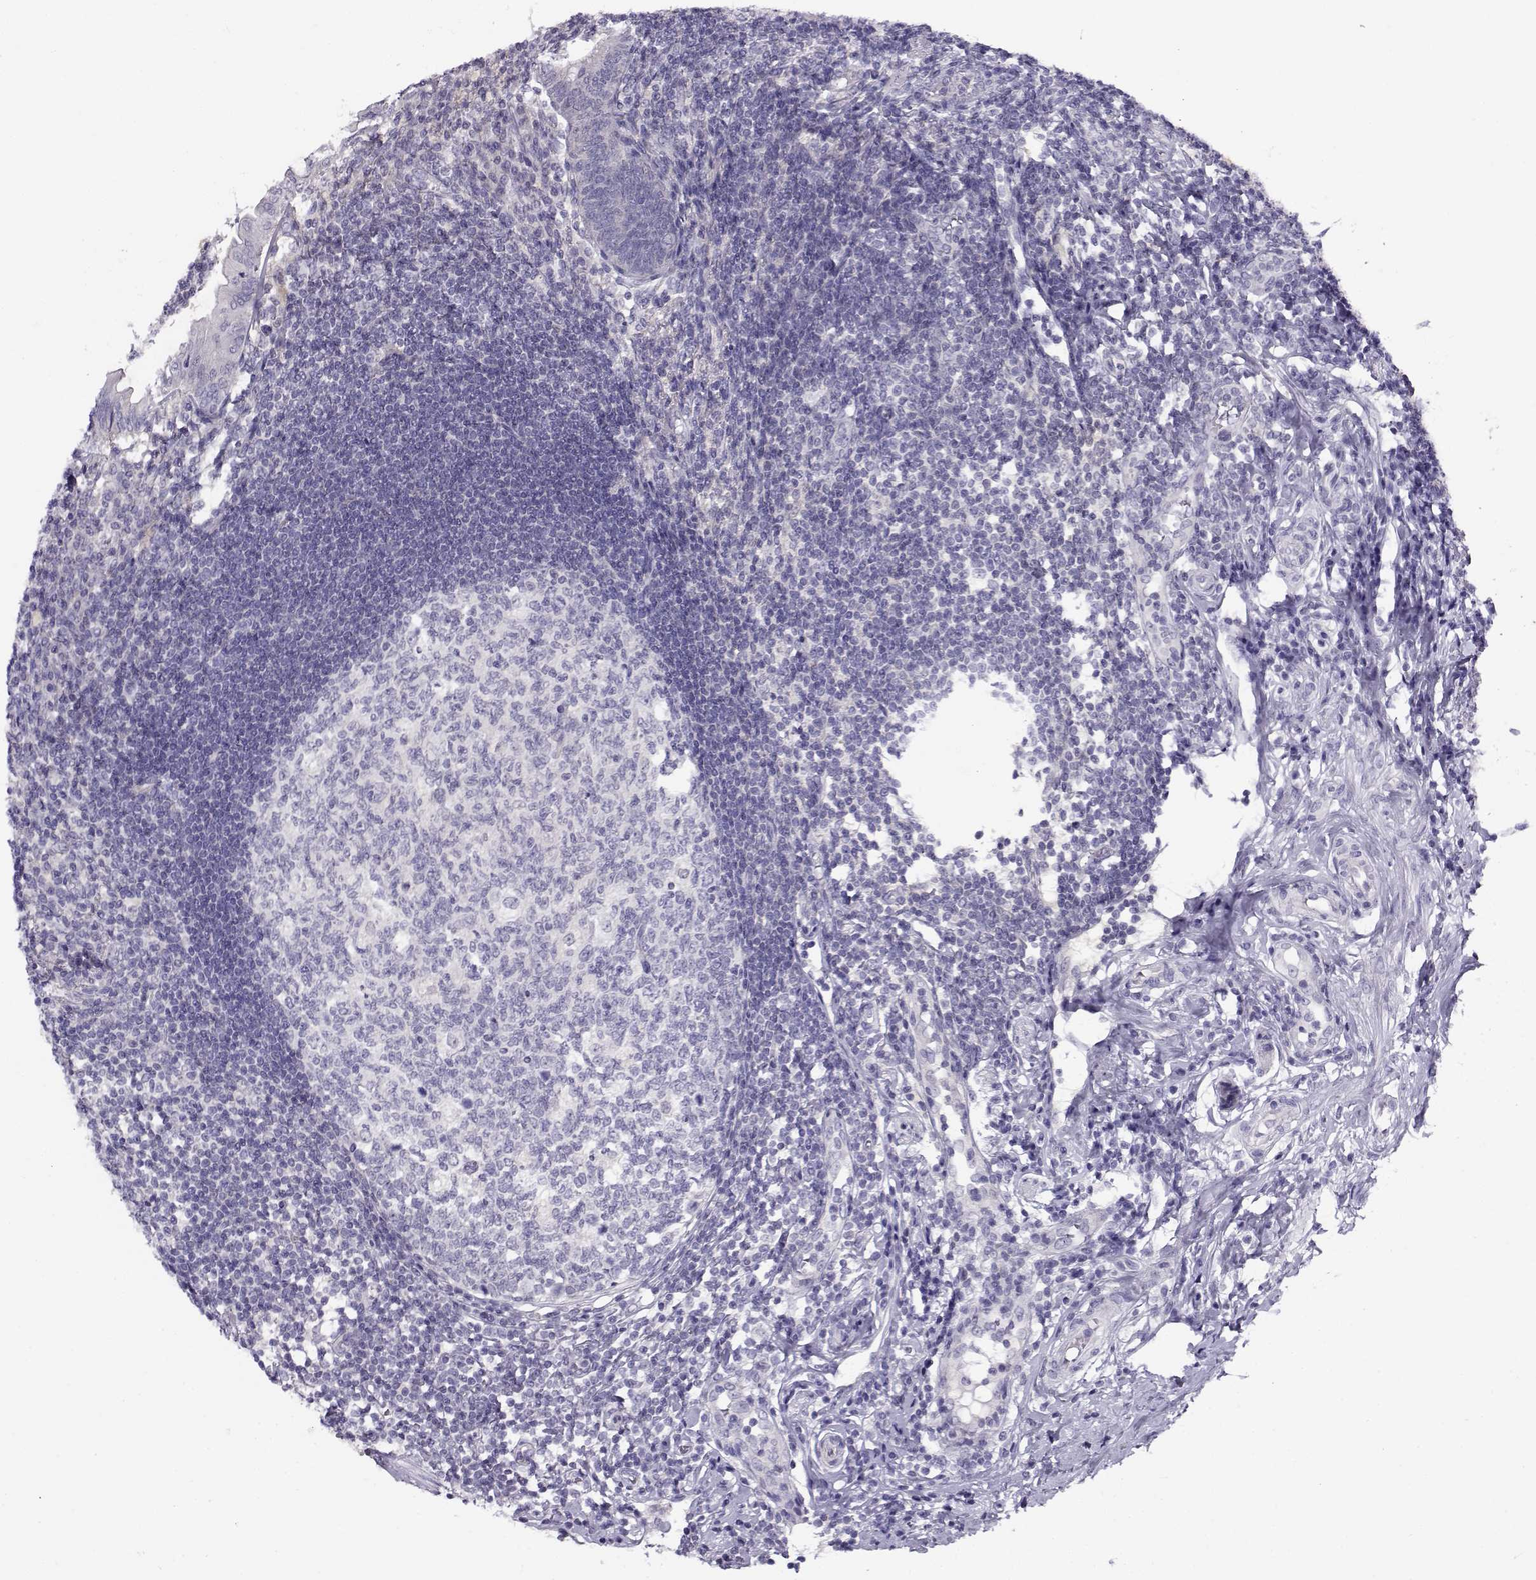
{"staining": {"intensity": "negative", "quantity": "none", "location": "none"}, "tissue": "appendix", "cell_type": "Glandular cells", "image_type": "normal", "snomed": [{"axis": "morphology", "description": "Normal tissue, NOS"}, {"axis": "morphology", "description": "Inflammation, NOS"}, {"axis": "topography", "description": "Appendix"}], "caption": "Immunohistochemistry of benign human appendix displays no staining in glandular cells.", "gene": "FEZF1", "patient": {"sex": "male", "age": 16}}